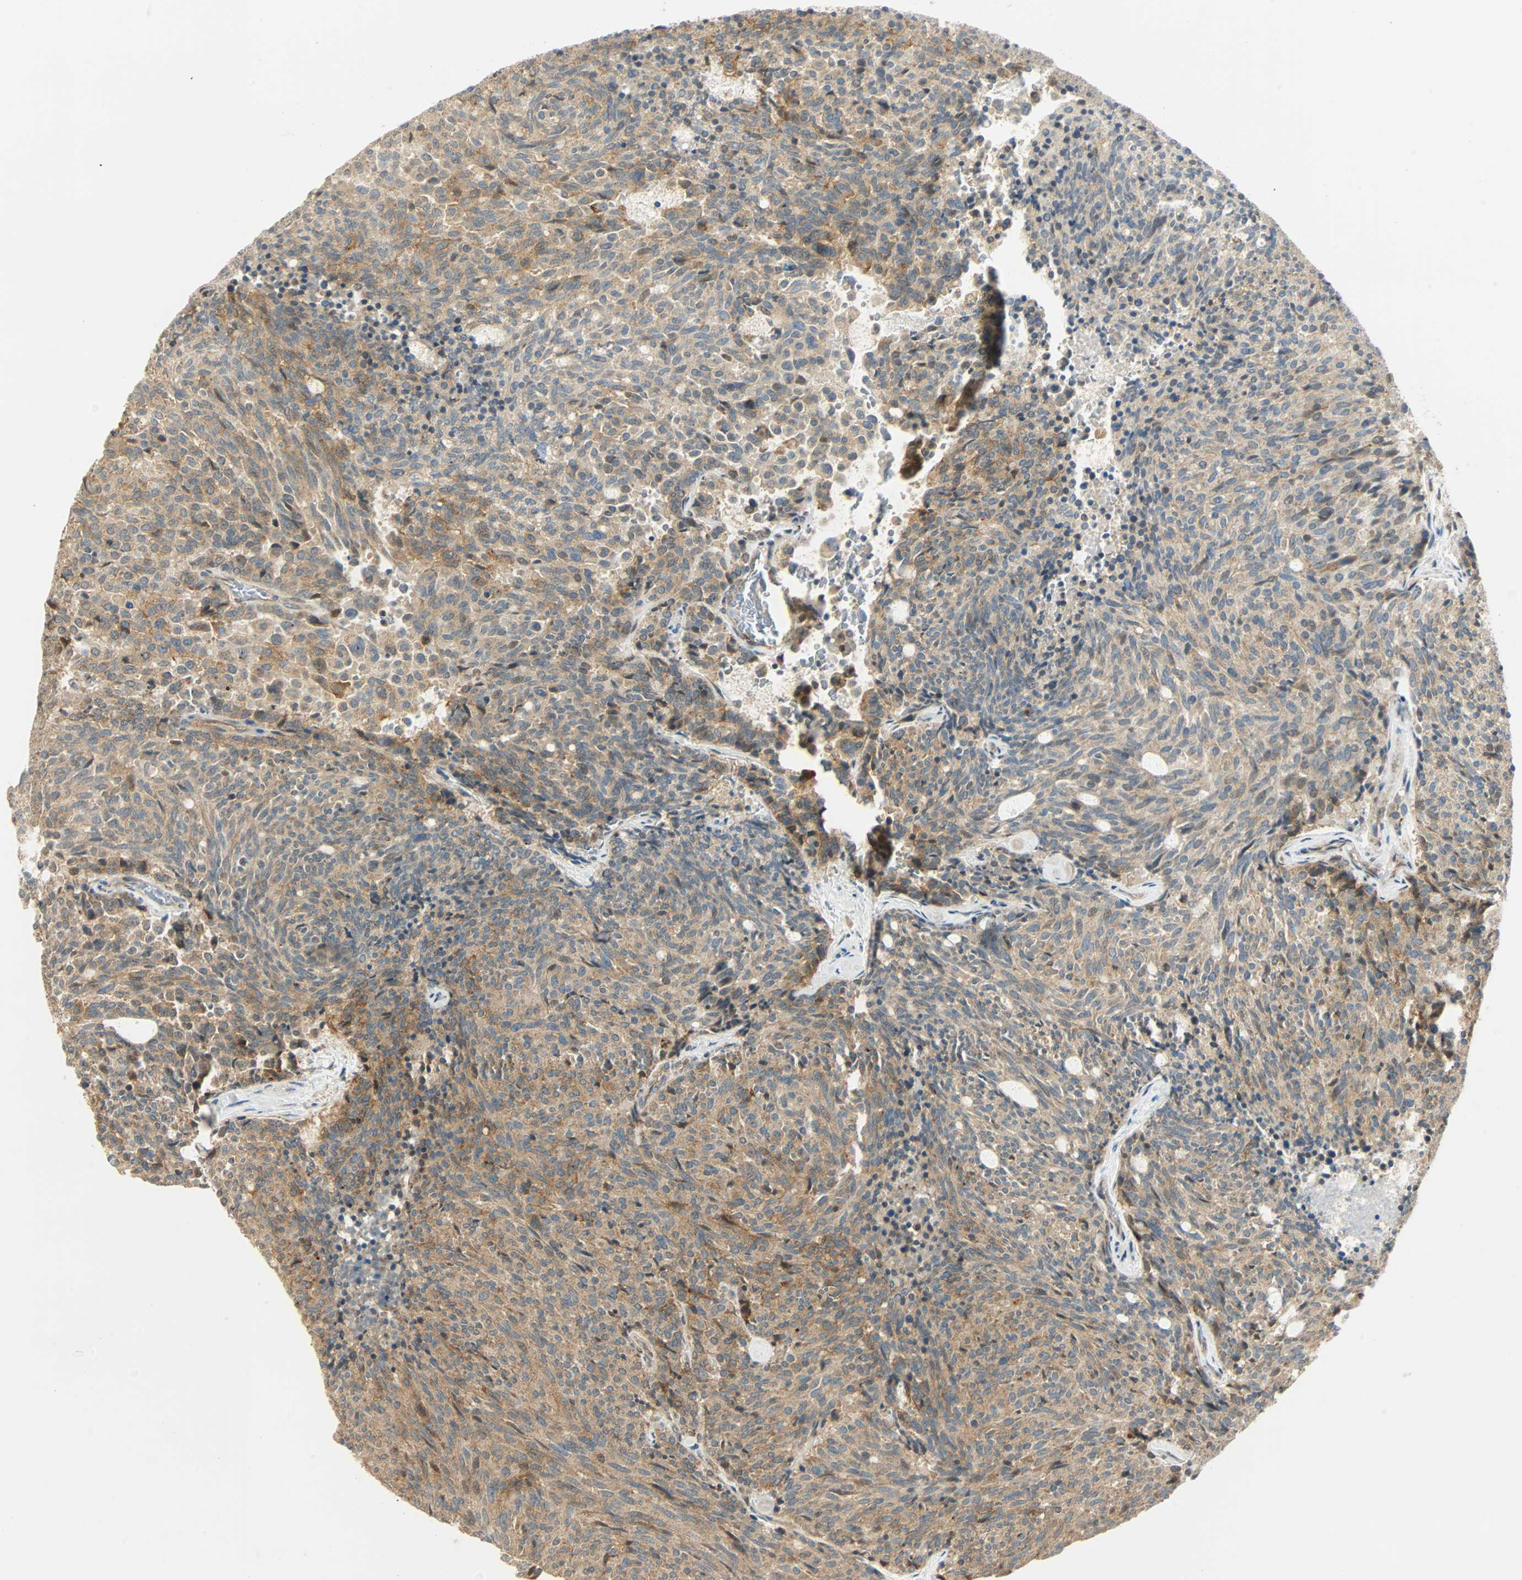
{"staining": {"intensity": "moderate", "quantity": ">75%", "location": "cytoplasmic/membranous"}, "tissue": "carcinoid", "cell_type": "Tumor cells", "image_type": "cancer", "snomed": [{"axis": "morphology", "description": "Carcinoid, malignant, NOS"}, {"axis": "topography", "description": "Pancreas"}], "caption": "DAB (3,3'-diaminobenzidine) immunohistochemical staining of human carcinoid (malignant) reveals moderate cytoplasmic/membranous protein positivity in approximately >75% of tumor cells.", "gene": "PNPLA6", "patient": {"sex": "female", "age": 54}}